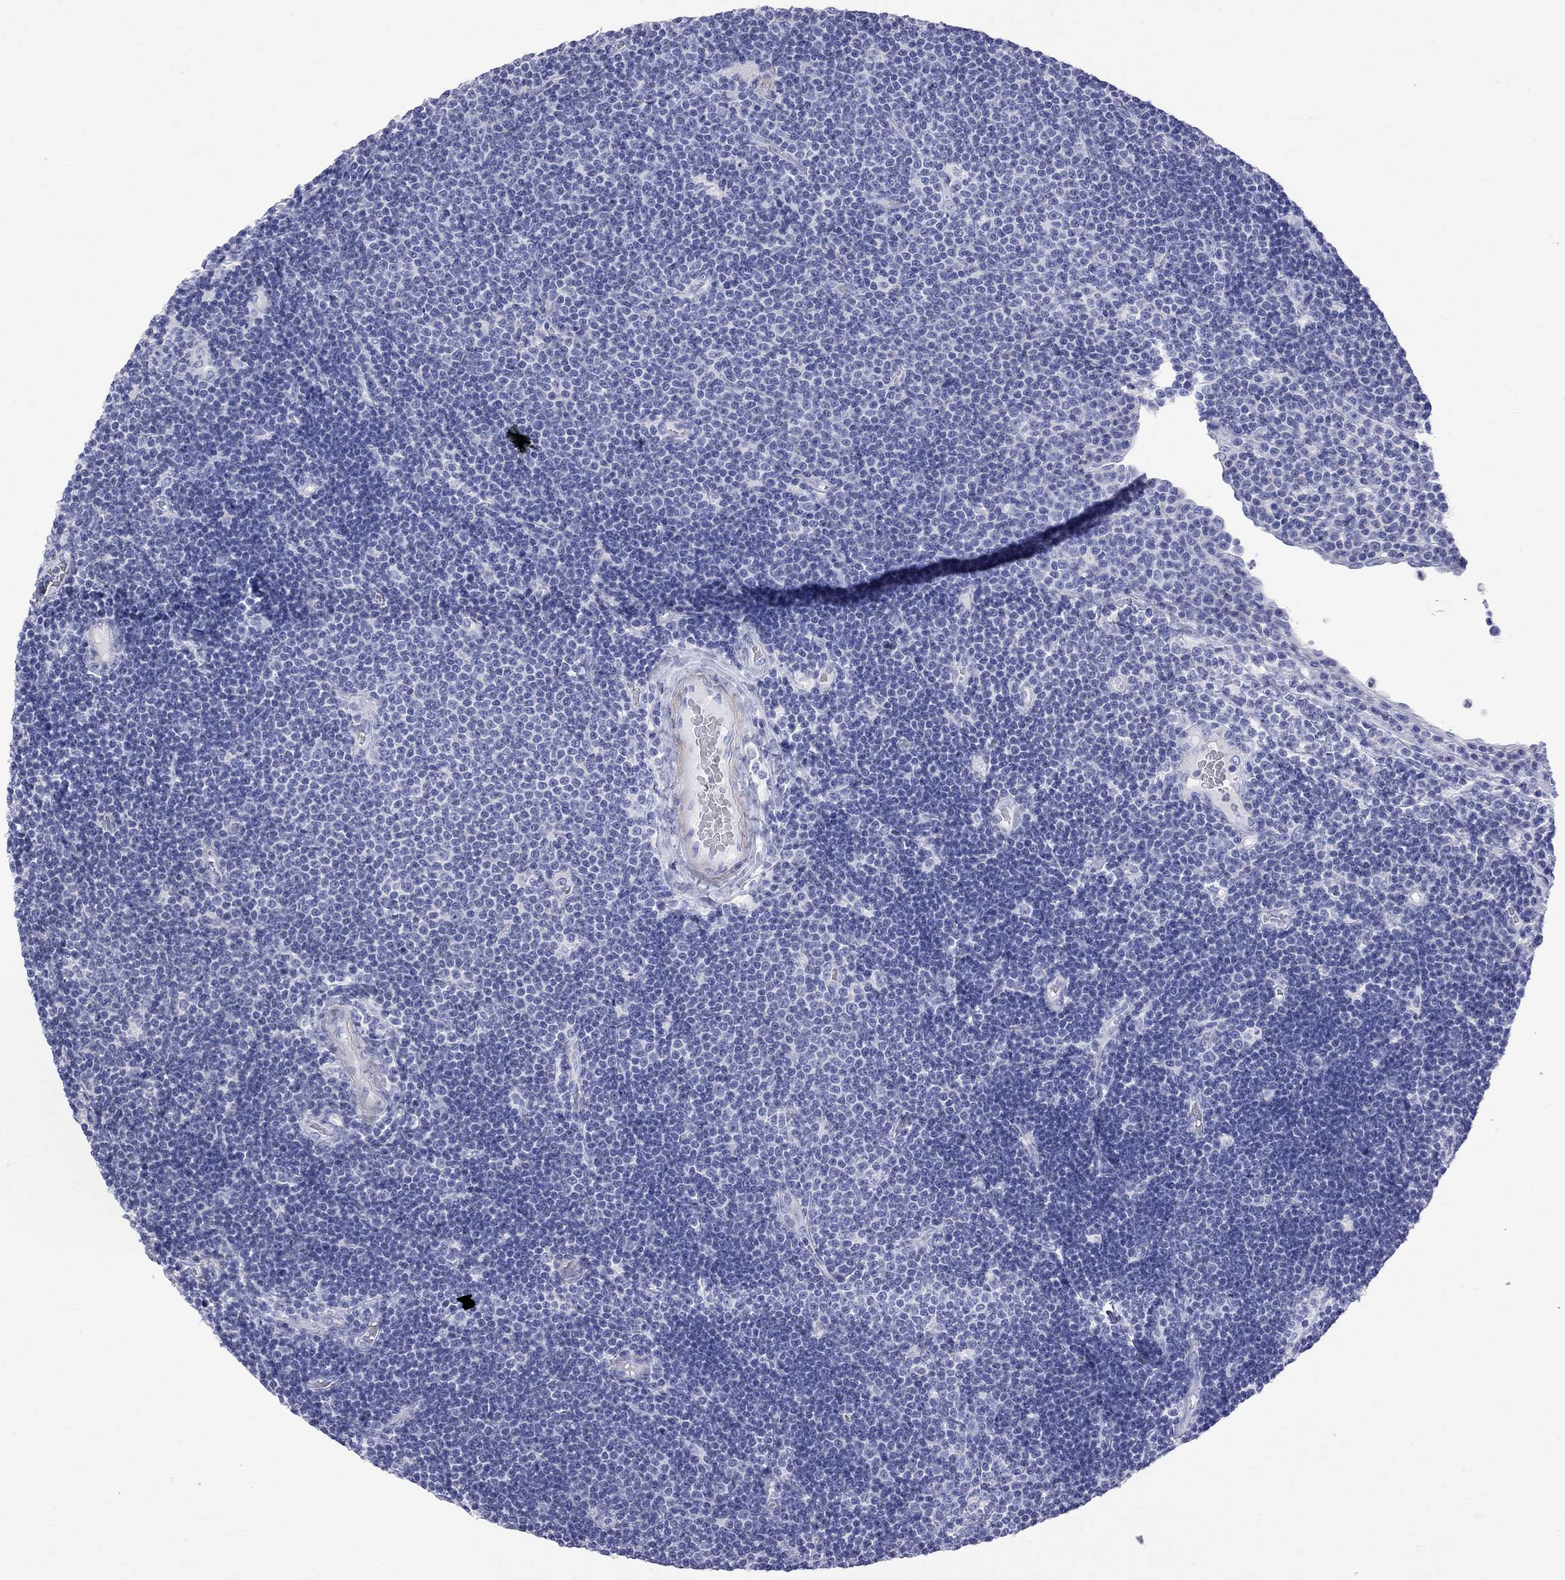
{"staining": {"intensity": "negative", "quantity": "none", "location": "none"}, "tissue": "lymphoma", "cell_type": "Tumor cells", "image_type": "cancer", "snomed": [{"axis": "morphology", "description": "Malignant lymphoma, non-Hodgkin's type, Low grade"}, {"axis": "topography", "description": "Brain"}], "caption": "DAB immunohistochemical staining of malignant lymphoma, non-Hodgkin's type (low-grade) displays no significant expression in tumor cells.", "gene": "S100A3", "patient": {"sex": "female", "age": 66}}